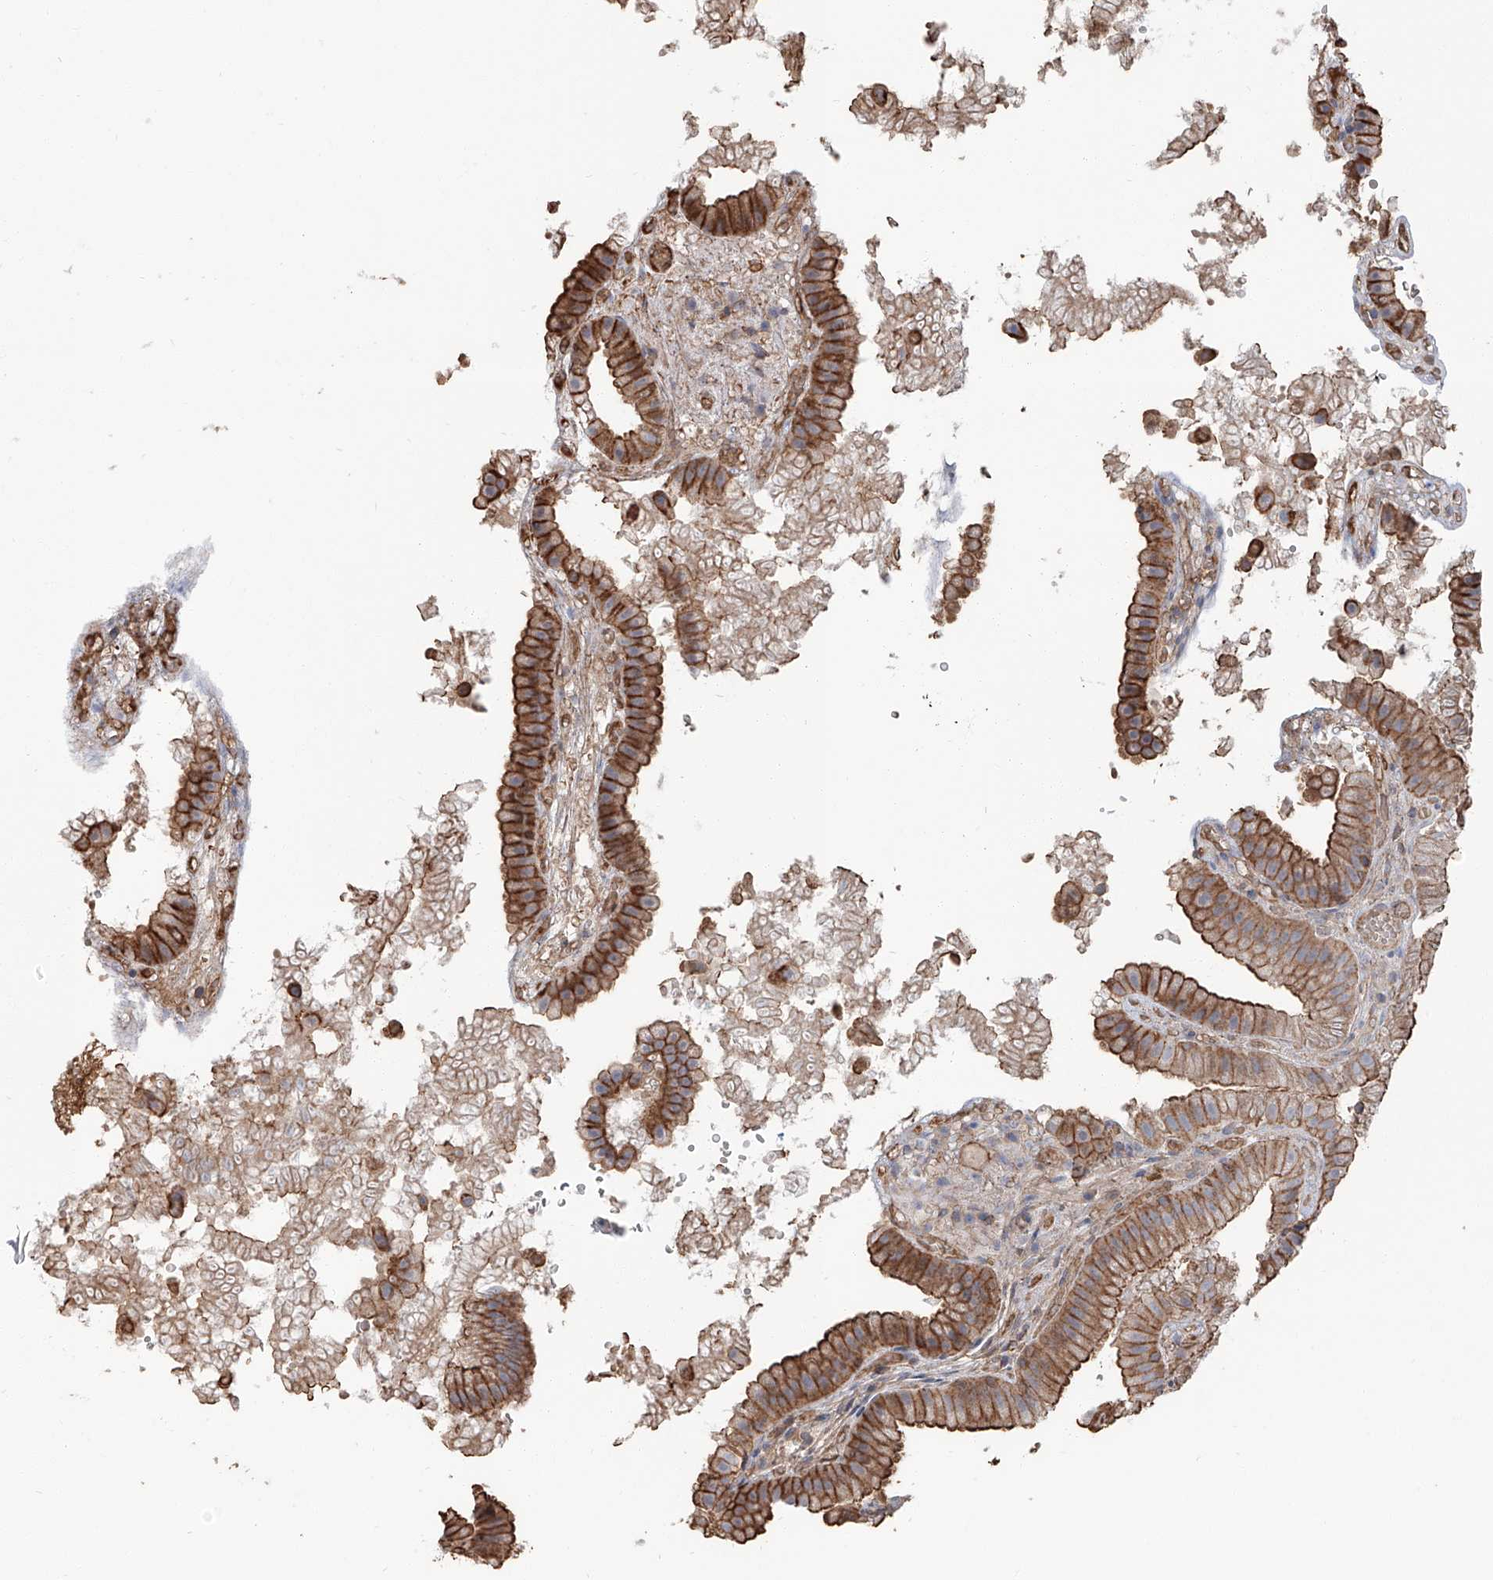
{"staining": {"intensity": "strong", "quantity": ">75%", "location": "cytoplasmic/membranous"}, "tissue": "gallbladder", "cell_type": "Glandular cells", "image_type": "normal", "snomed": [{"axis": "morphology", "description": "Normal tissue, NOS"}, {"axis": "topography", "description": "Gallbladder"}], "caption": "The immunohistochemical stain highlights strong cytoplasmic/membranous expression in glandular cells of unremarkable gallbladder. The protein is stained brown, and the nuclei are stained in blue (DAB IHC with brightfield microscopy, high magnification).", "gene": "PIEZO2", "patient": {"sex": "female", "age": 30}}